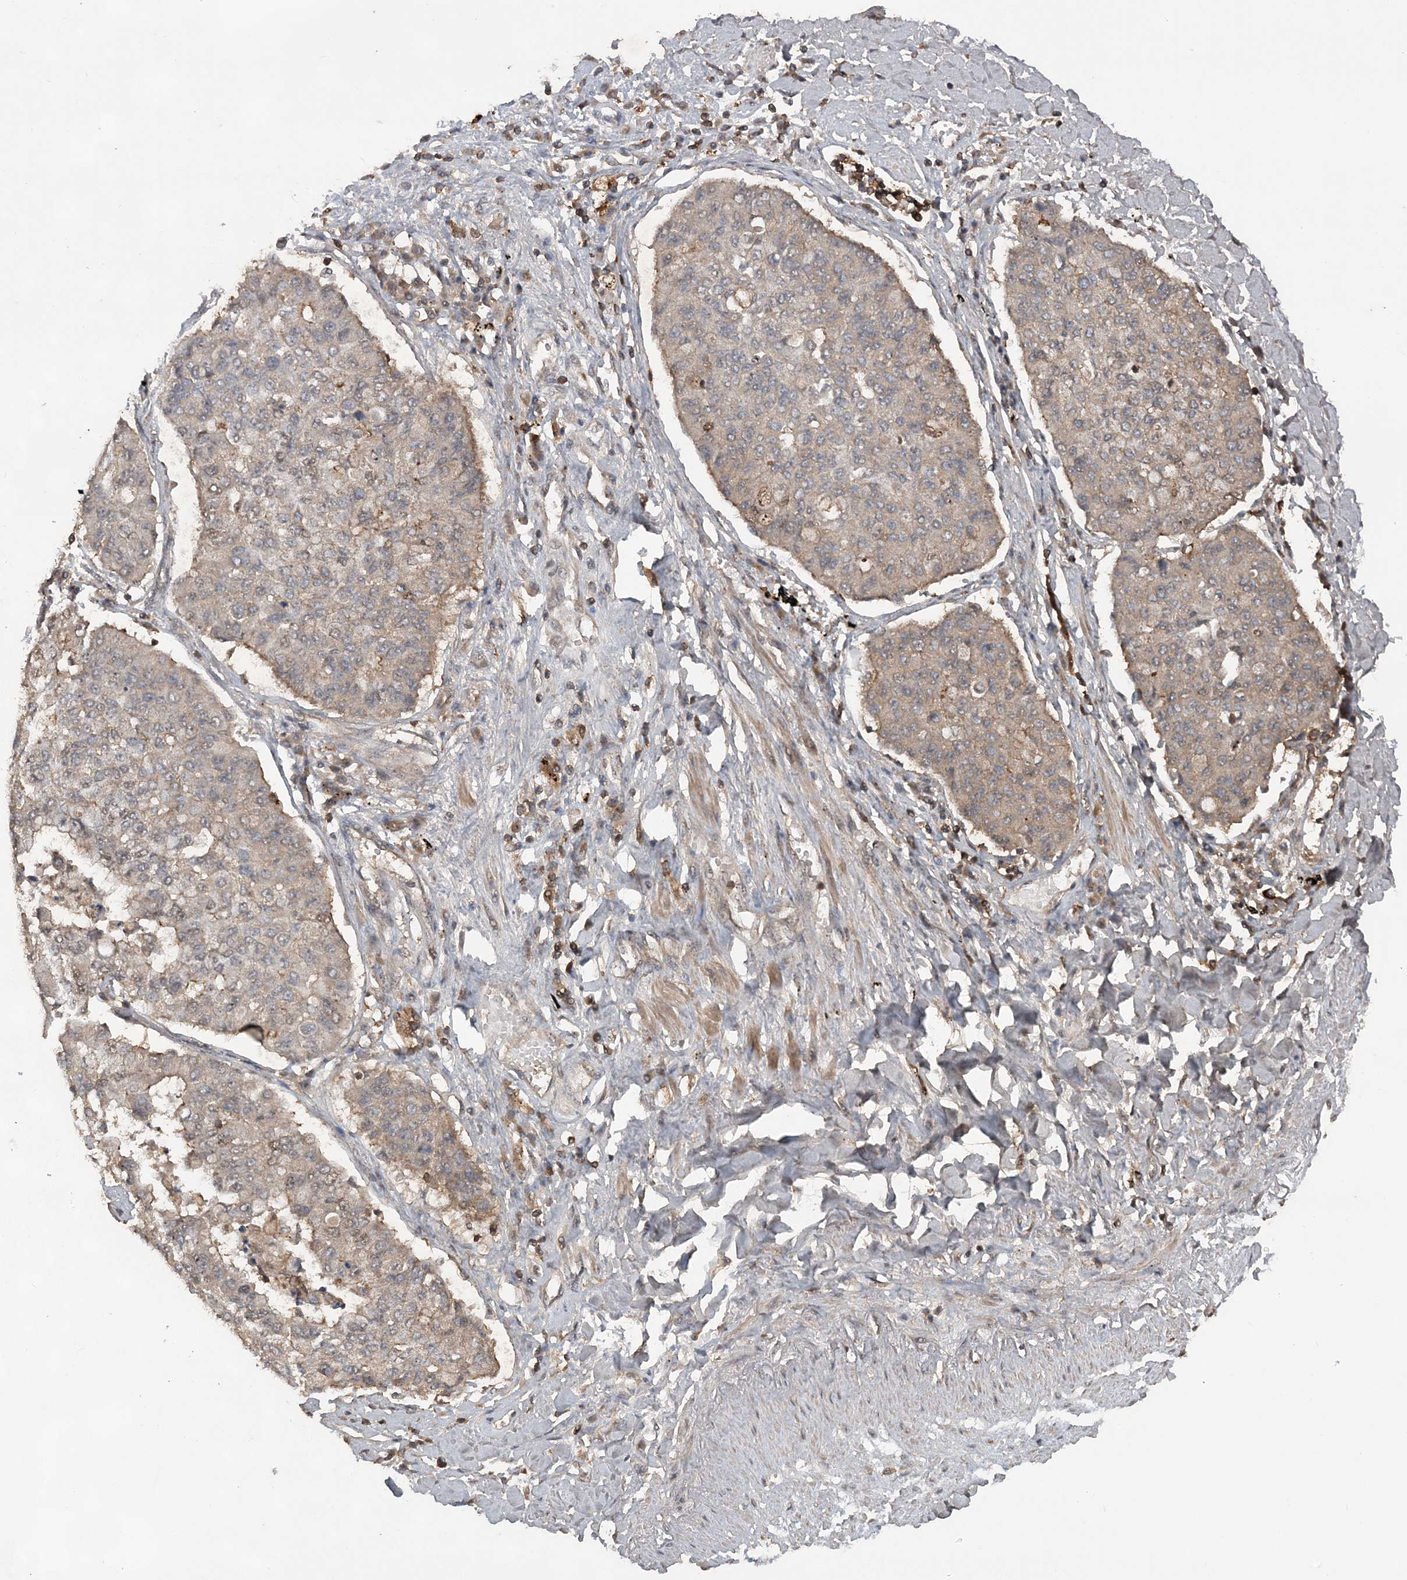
{"staining": {"intensity": "weak", "quantity": "<25%", "location": "cytoplasmic/membranous"}, "tissue": "lung cancer", "cell_type": "Tumor cells", "image_type": "cancer", "snomed": [{"axis": "morphology", "description": "Squamous cell carcinoma, NOS"}, {"axis": "topography", "description": "Lung"}], "caption": "An immunohistochemistry image of squamous cell carcinoma (lung) is shown. There is no staining in tumor cells of squamous cell carcinoma (lung).", "gene": "LACC1", "patient": {"sex": "male", "age": 74}}